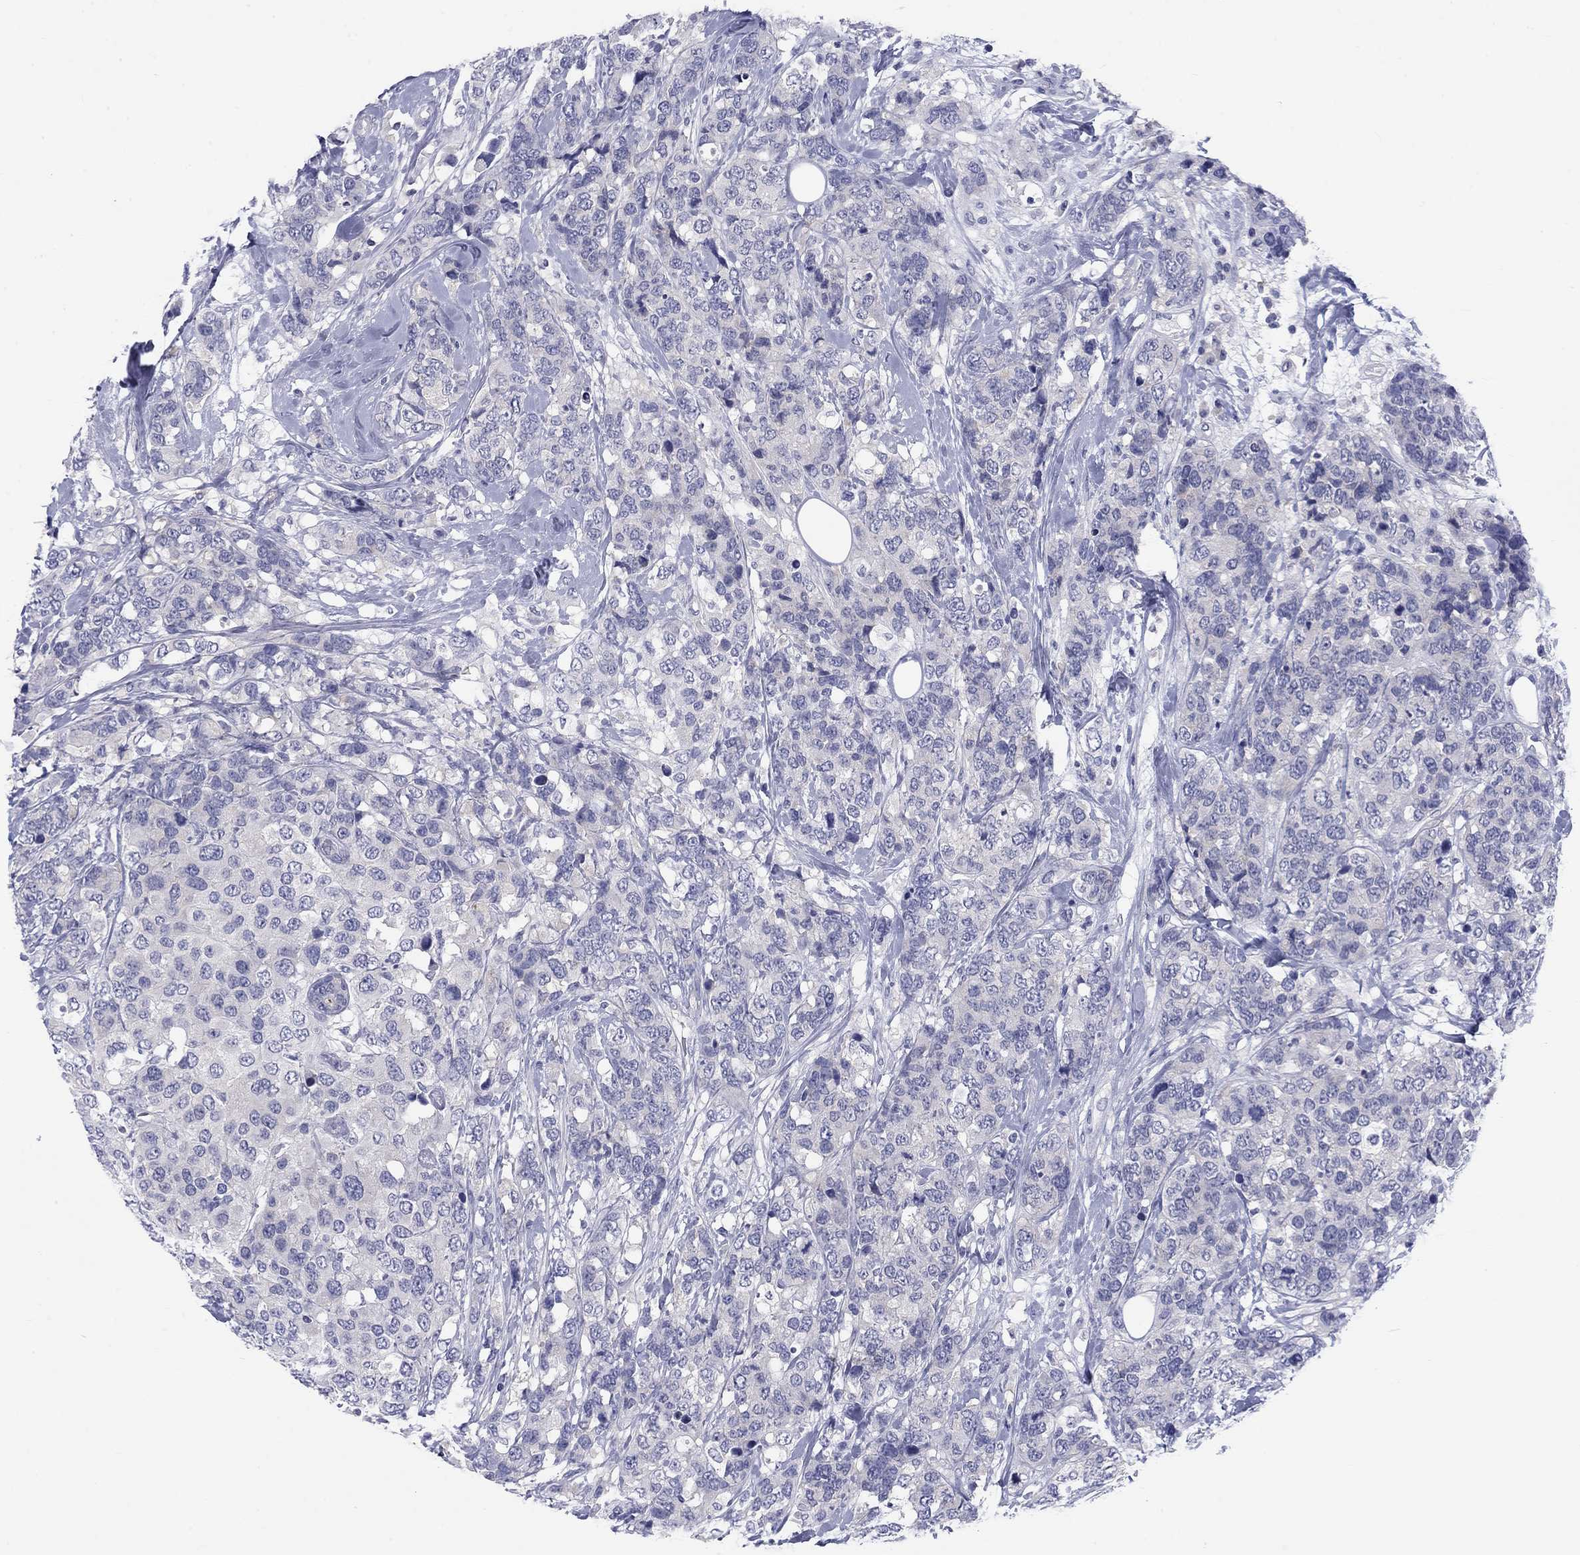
{"staining": {"intensity": "negative", "quantity": "none", "location": "none"}, "tissue": "breast cancer", "cell_type": "Tumor cells", "image_type": "cancer", "snomed": [{"axis": "morphology", "description": "Lobular carcinoma"}, {"axis": "topography", "description": "Breast"}], "caption": "Human lobular carcinoma (breast) stained for a protein using IHC demonstrates no staining in tumor cells.", "gene": "CACNA1A", "patient": {"sex": "female", "age": 59}}